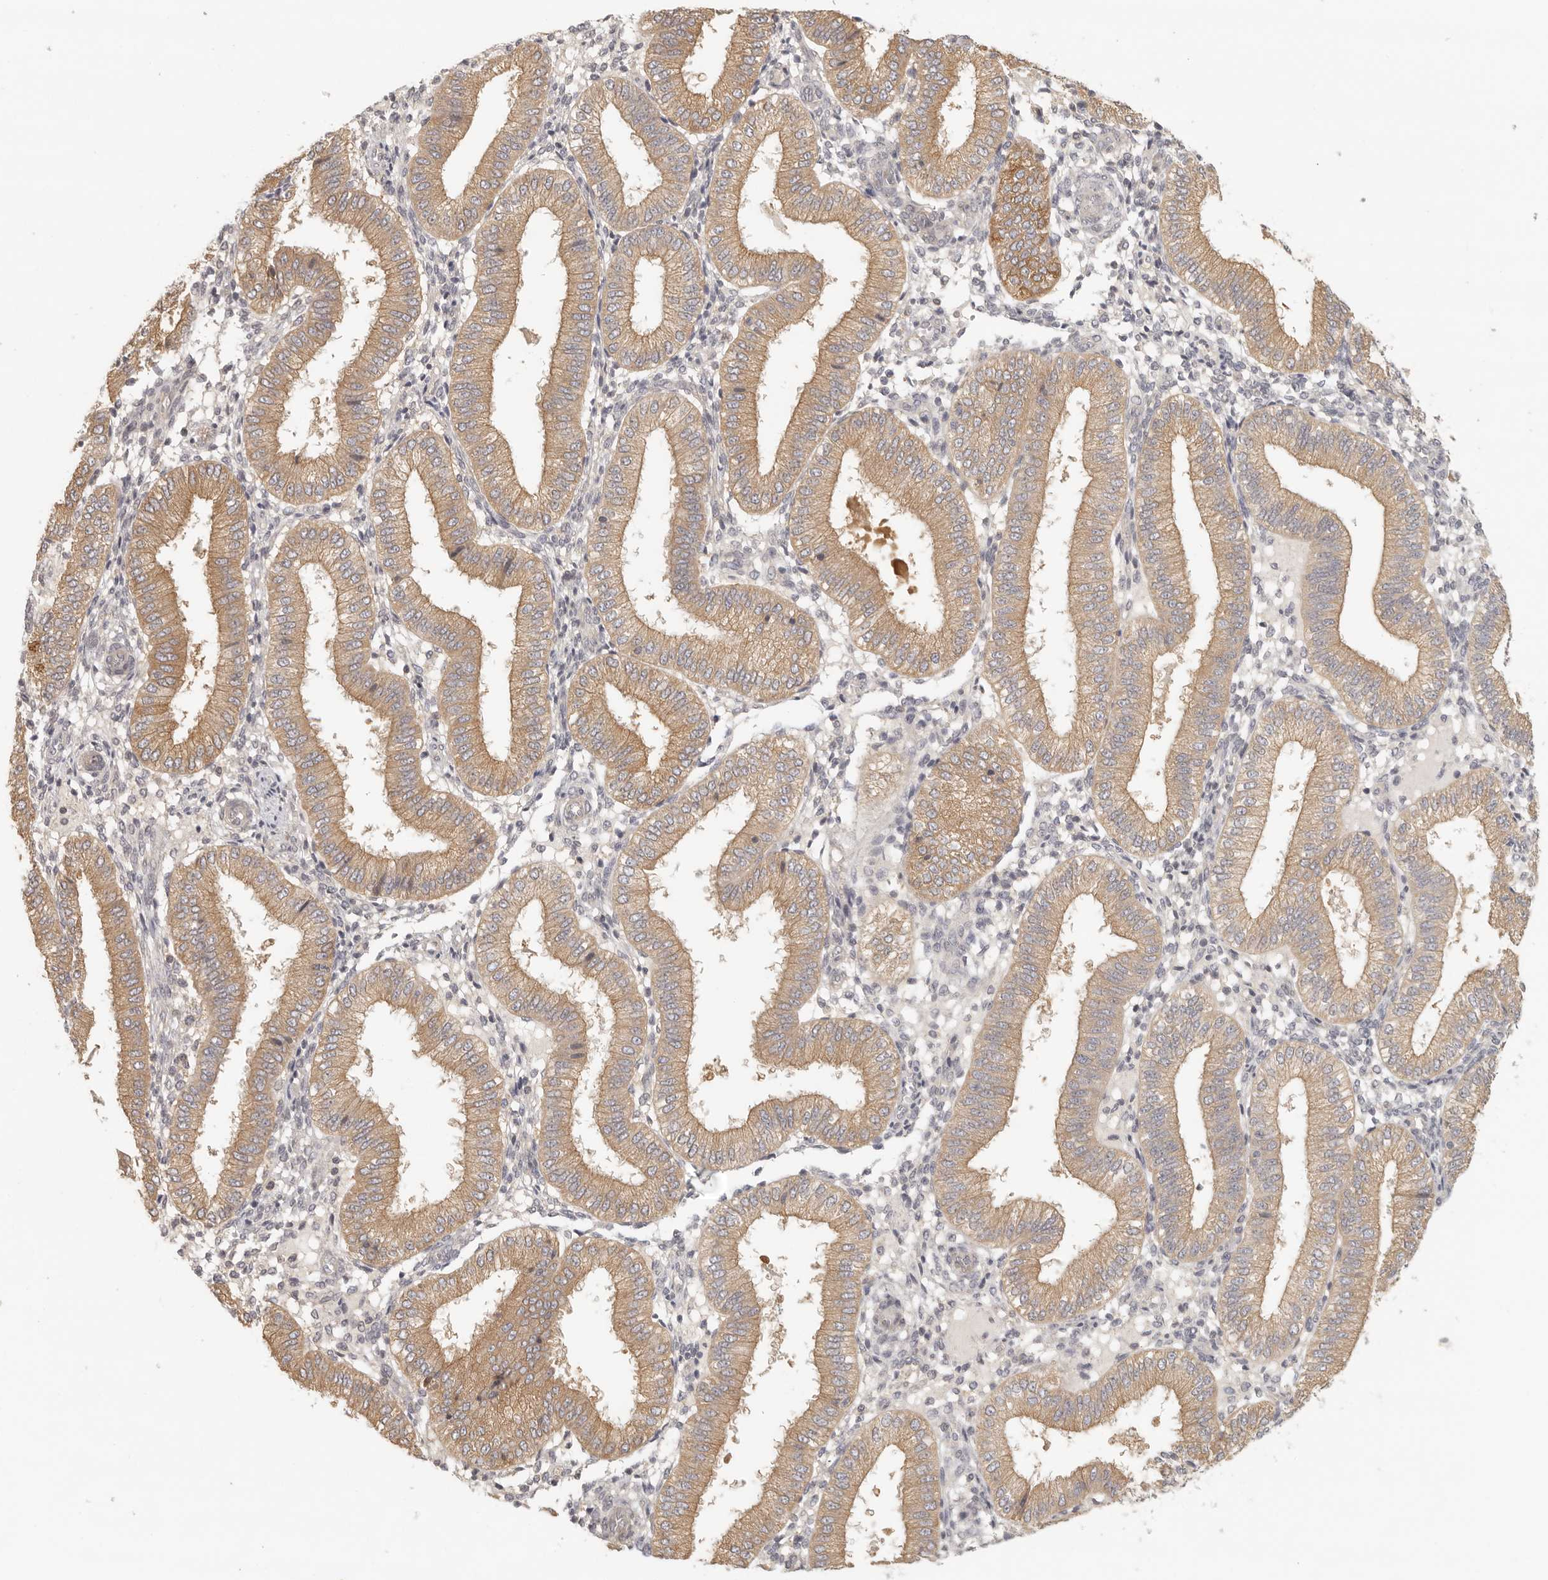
{"staining": {"intensity": "negative", "quantity": "none", "location": "none"}, "tissue": "endometrium", "cell_type": "Cells in endometrial stroma", "image_type": "normal", "snomed": [{"axis": "morphology", "description": "Normal tissue, NOS"}, {"axis": "topography", "description": "Endometrium"}], "caption": "Cells in endometrial stroma show no significant positivity in unremarkable endometrium. Nuclei are stained in blue.", "gene": "AHDC1", "patient": {"sex": "female", "age": 39}}